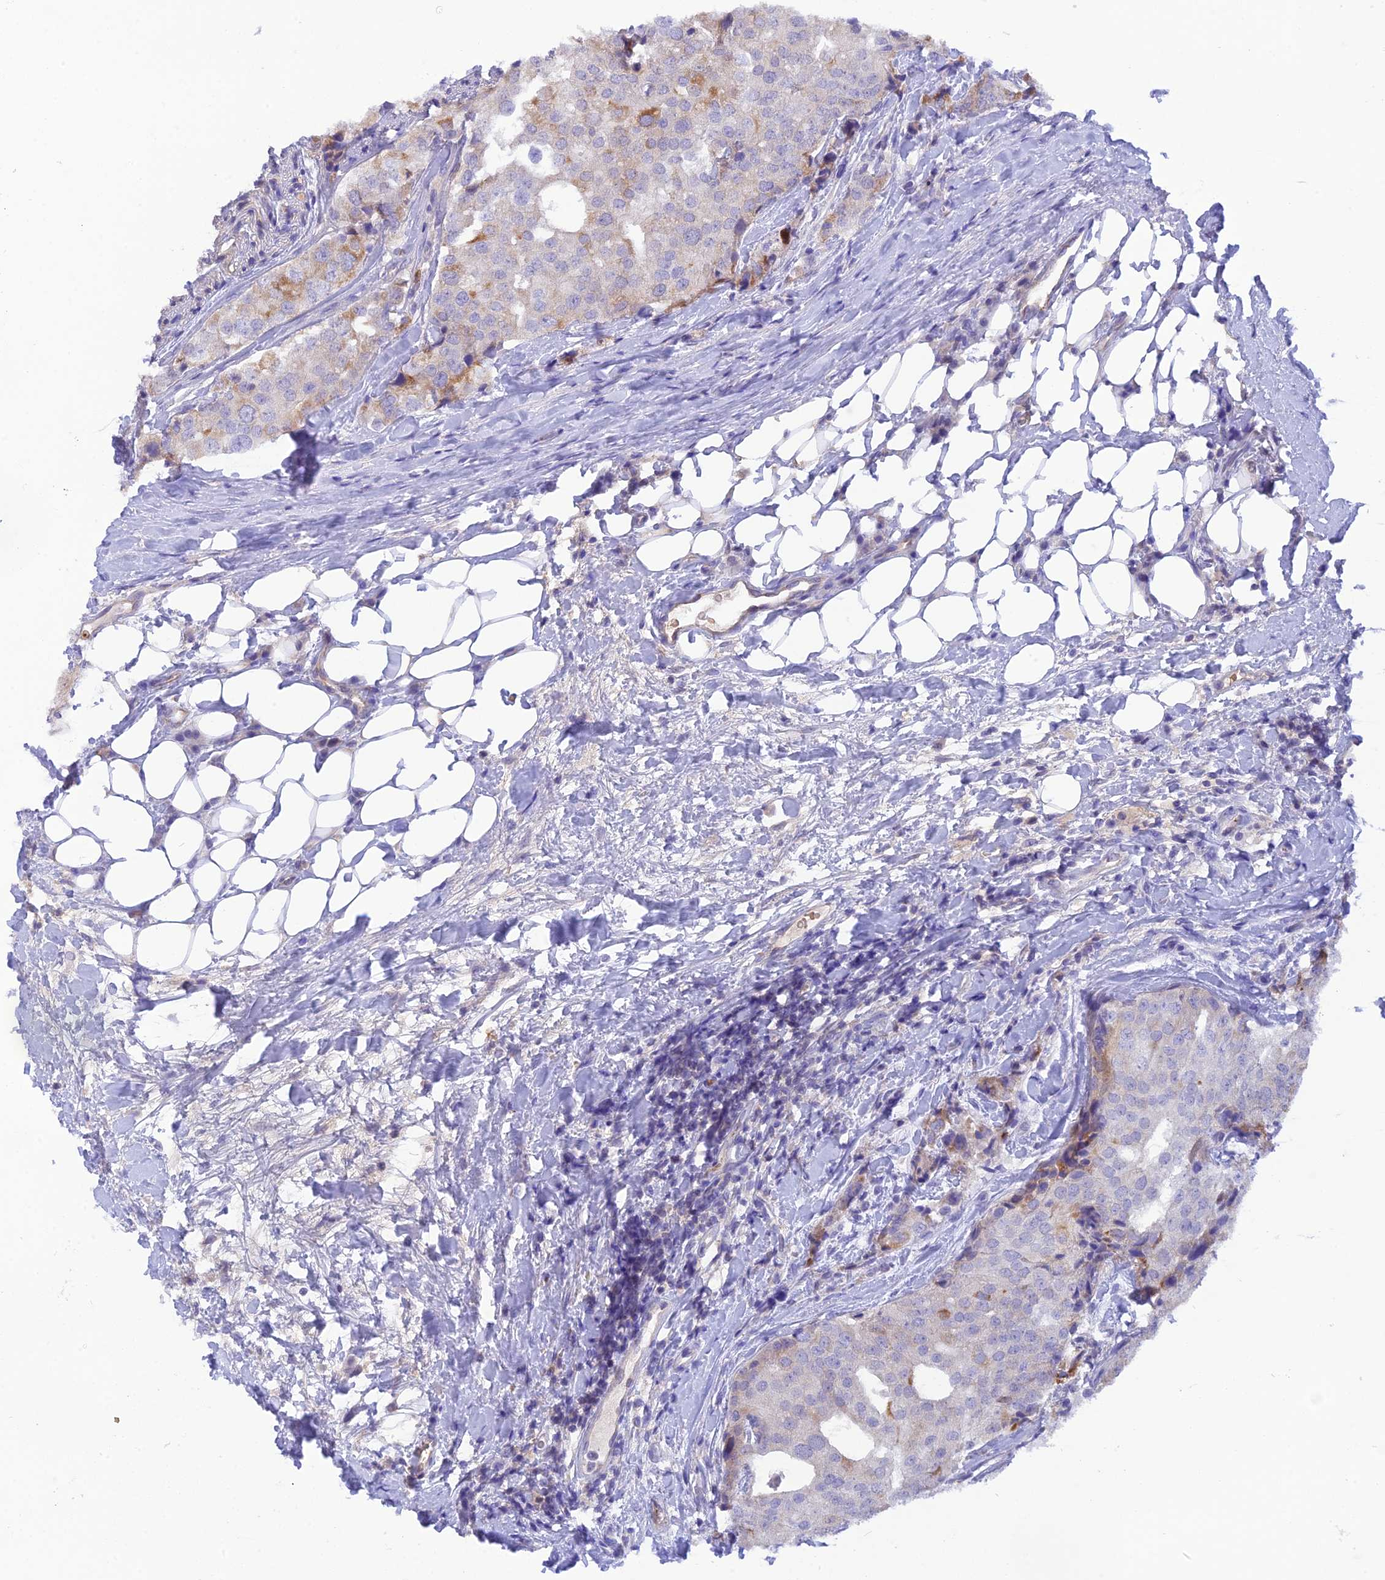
{"staining": {"intensity": "moderate", "quantity": "<25%", "location": "cytoplasmic/membranous"}, "tissue": "prostate cancer", "cell_type": "Tumor cells", "image_type": "cancer", "snomed": [{"axis": "morphology", "description": "Adenocarcinoma, High grade"}, {"axis": "topography", "description": "Prostate"}], "caption": "Immunohistochemical staining of human prostate cancer reveals moderate cytoplasmic/membranous protein staining in about <25% of tumor cells.", "gene": "HDHD2", "patient": {"sex": "male", "age": 49}}